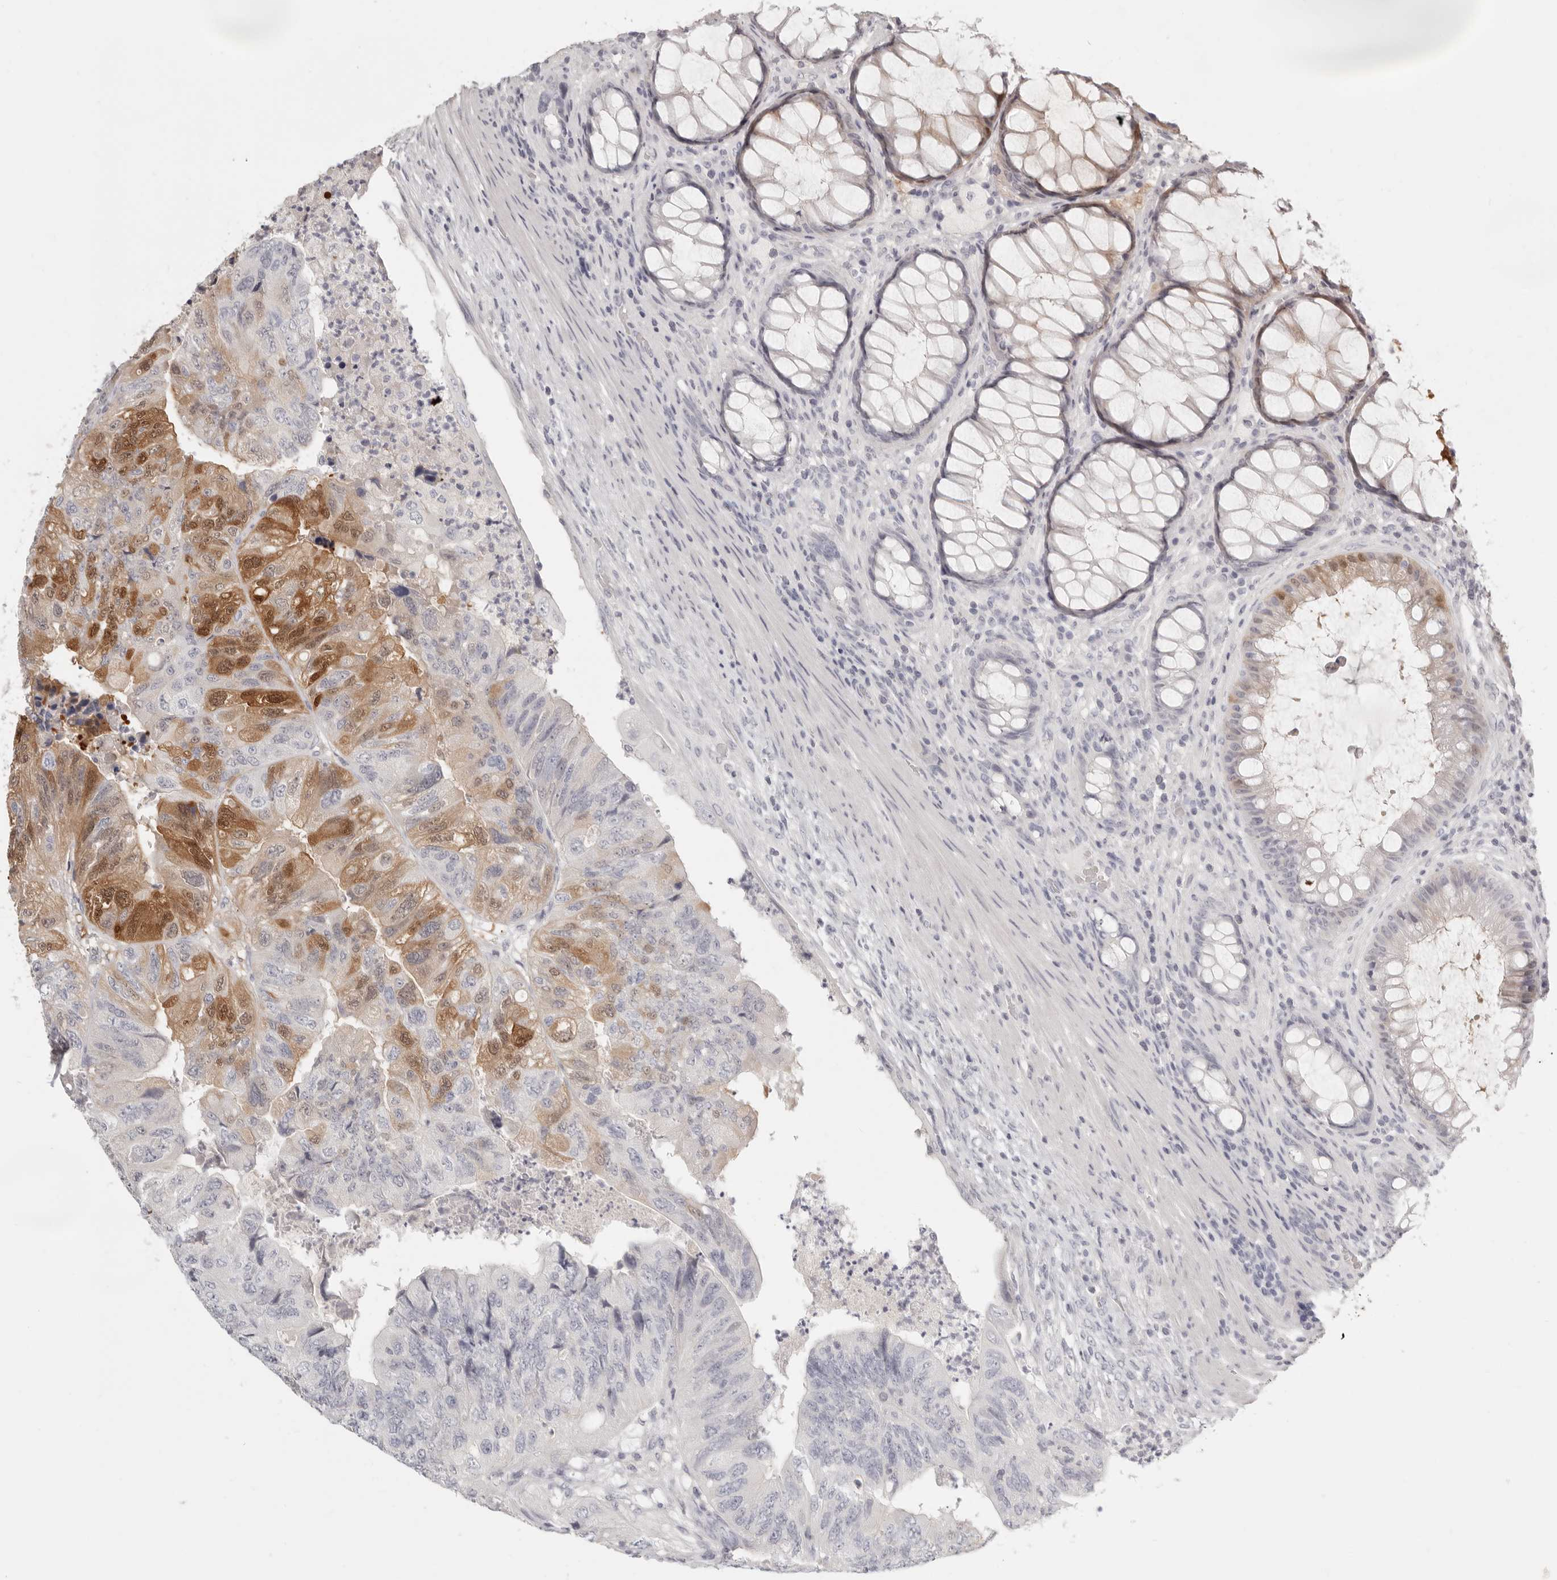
{"staining": {"intensity": "moderate", "quantity": "<25%", "location": "cytoplasmic/membranous,nuclear"}, "tissue": "colorectal cancer", "cell_type": "Tumor cells", "image_type": "cancer", "snomed": [{"axis": "morphology", "description": "Adenocarcinoma, NOS"}, {"axis": "topography", "description": "Rectum"}], "caption": "Colorectal cancer stained with a brown dye displays moderate cytoplasmic/membranous and nuclear positive positivity in approximately <25% of tumor cells.", "gene": "FABP1", "patient": {"sex": "male", "age": 63}}